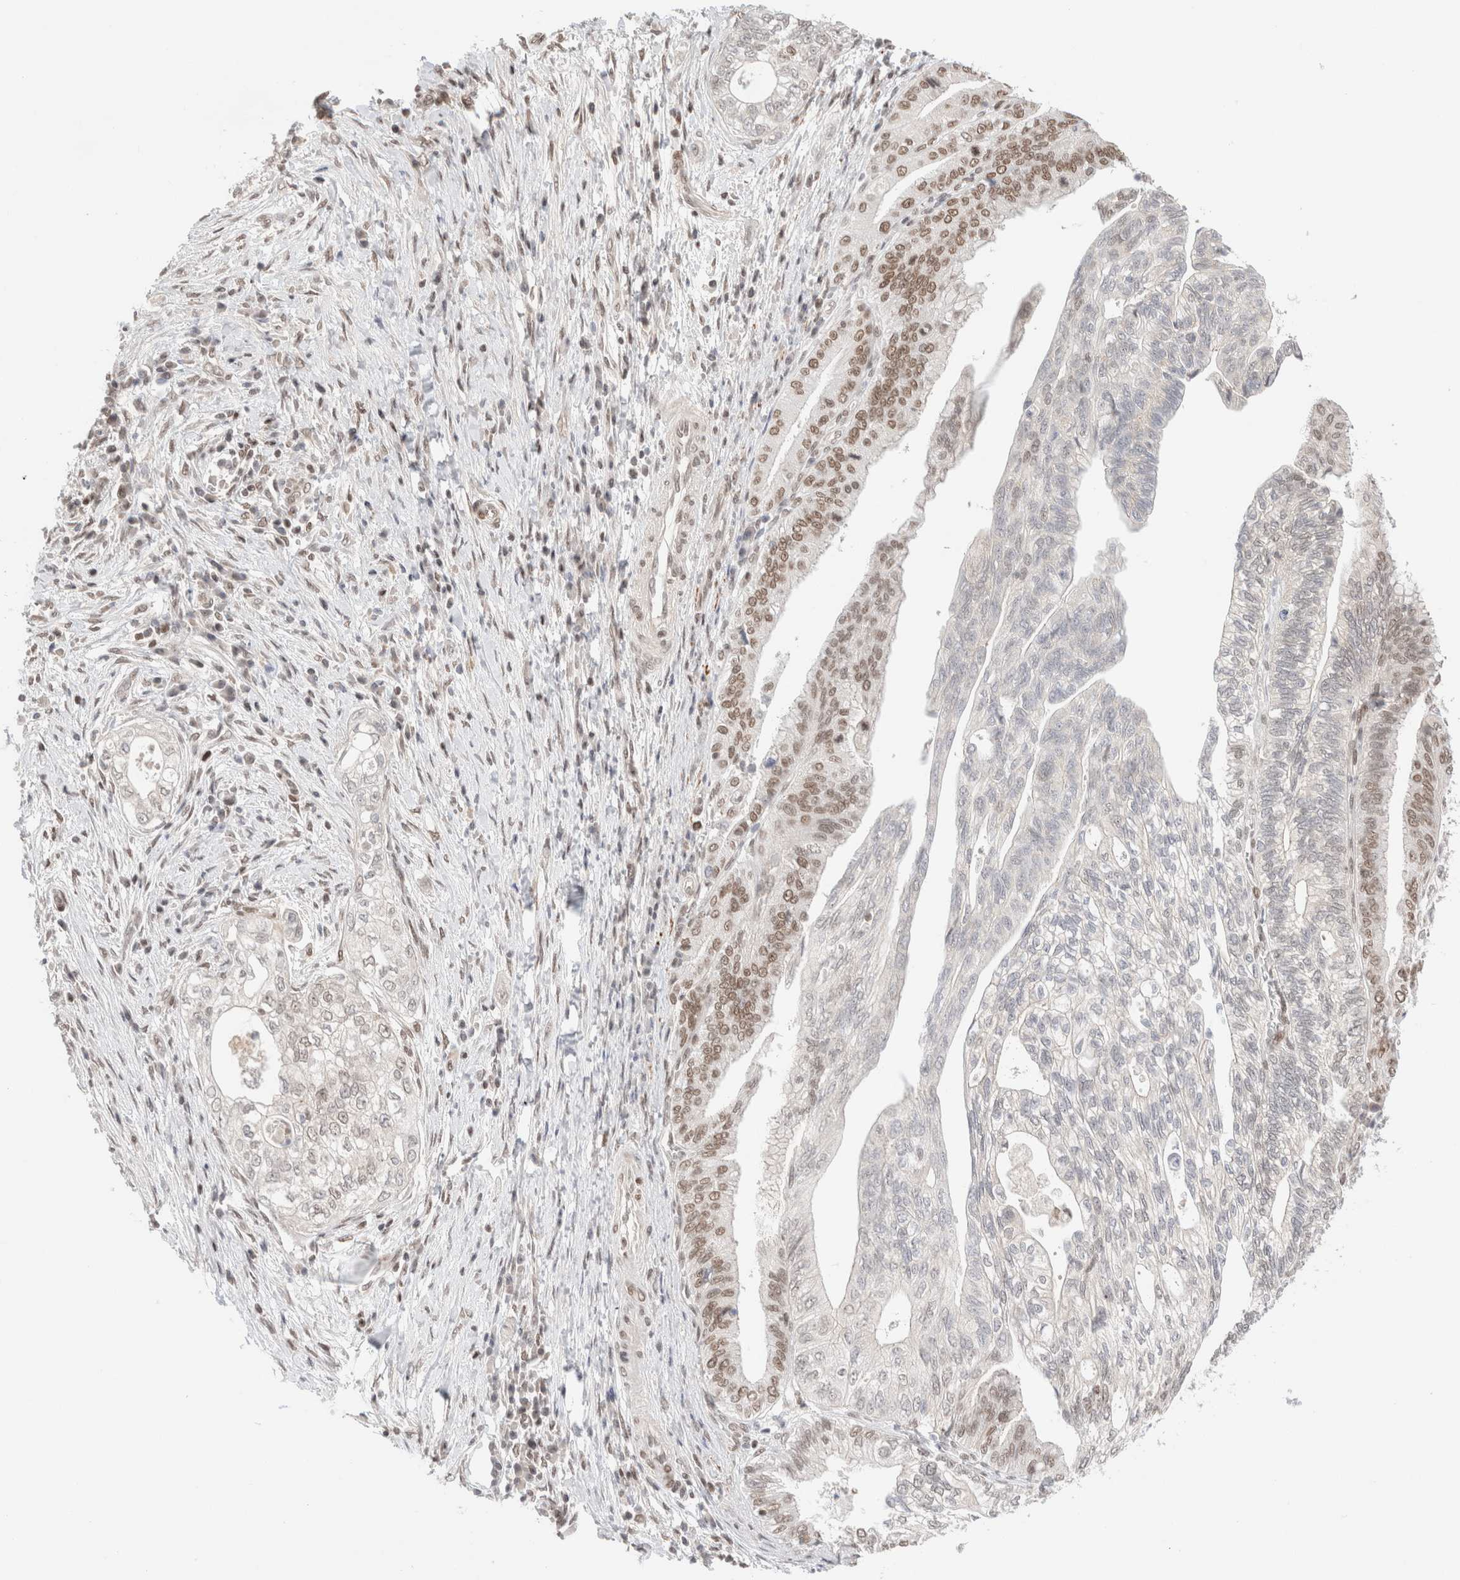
{"staining": {"intensity": "moderate", "quantity": "<25%", "location": "nuclear"}, "tissue": "pancreatic cancer", "cell_type": "Tumor cells", "image_type": "cancer", "snomed": [{"axis": "morphology", "description": "Adenocarcinoma, NOS"}, {"axis": "topography", "description": "Pancreas"}], "caption": "A photomicrograph of human pancreatic adenocarcinoma stained for a protein exhibits moderate nuclear brown staining in tumor cells.", "gene": "GATAD2A", "patient": {"sex": "male", "age": 72}}